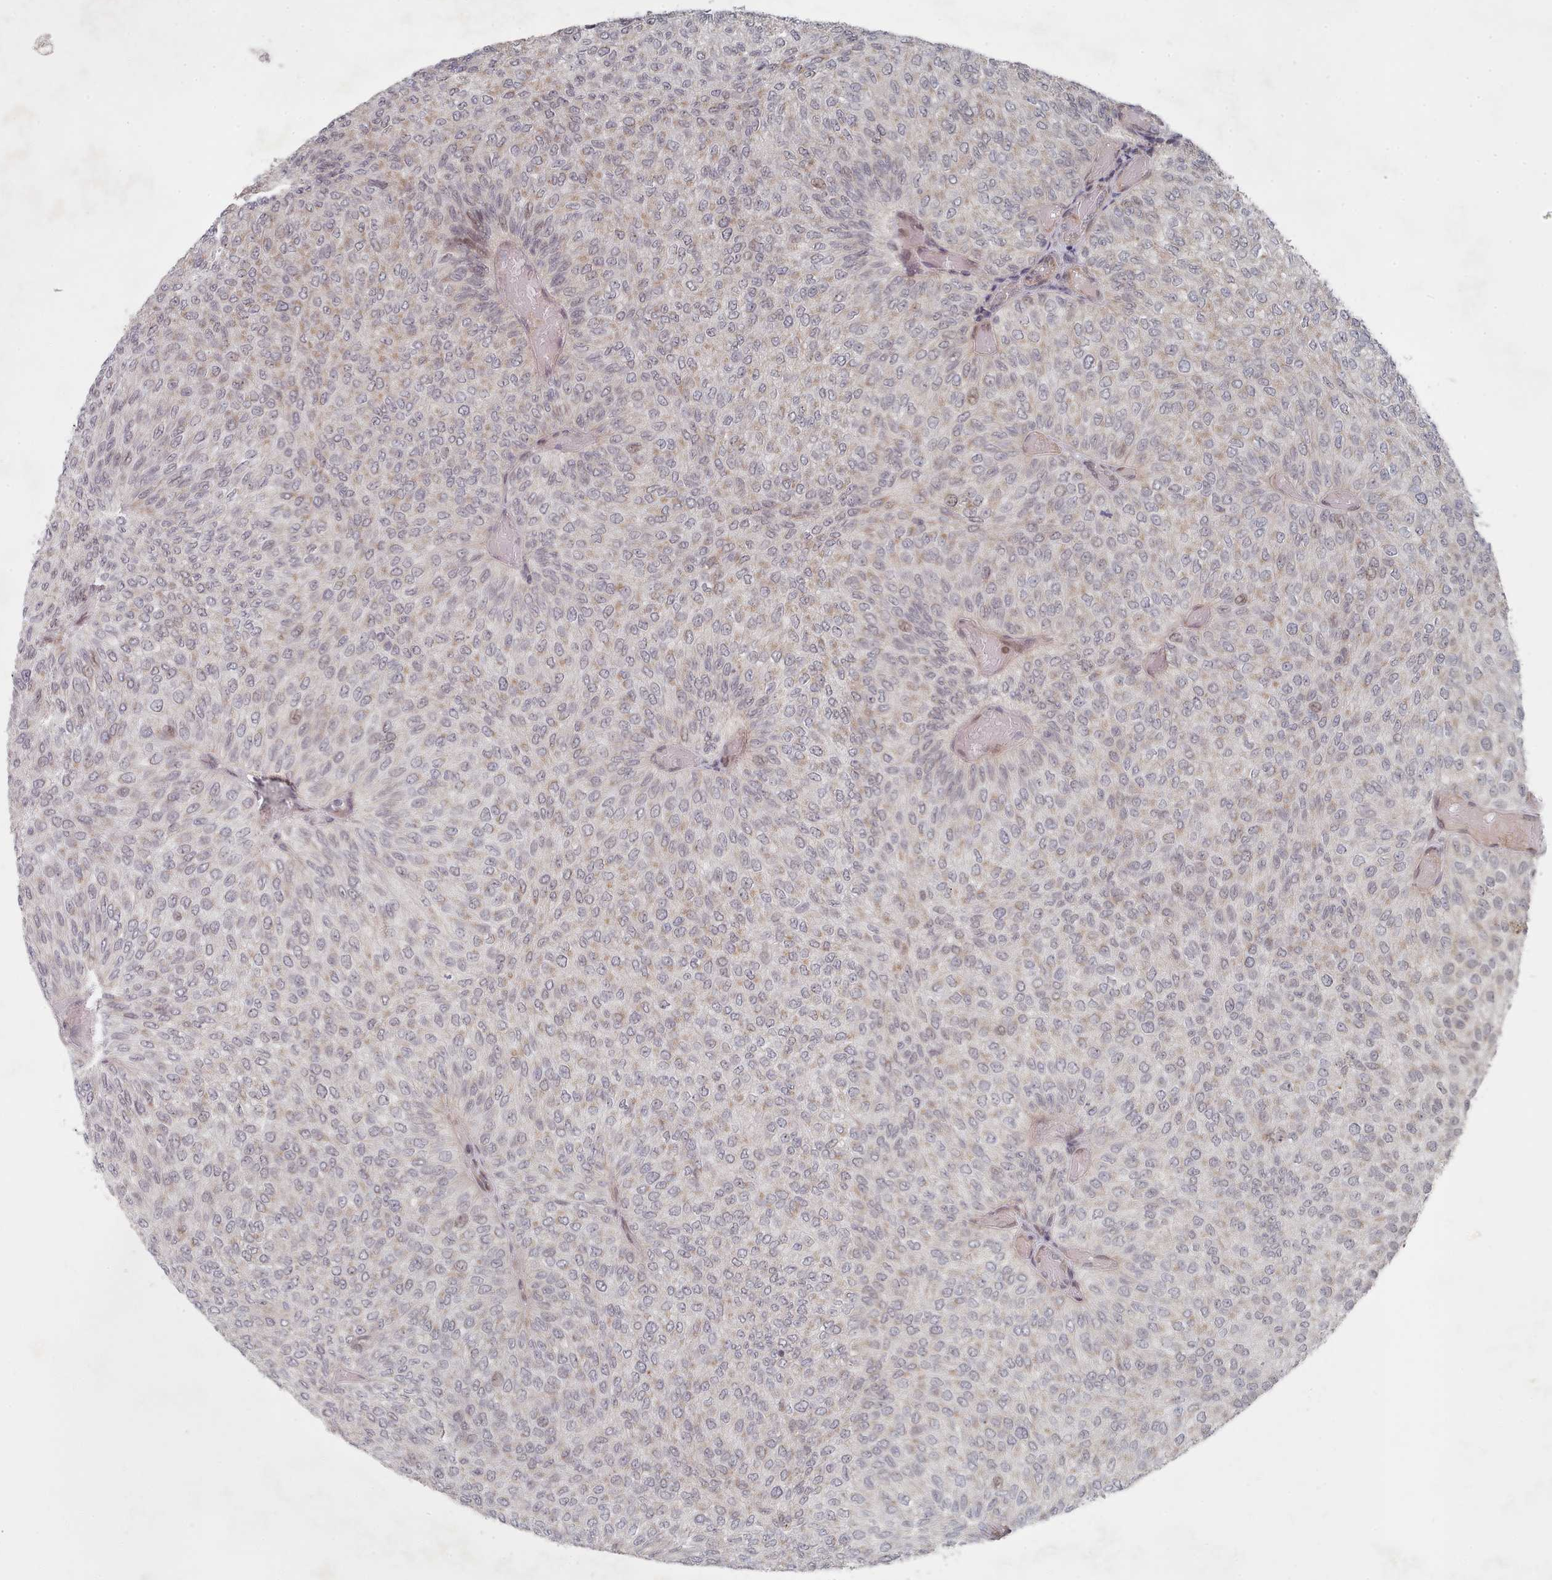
{"staining": {"intensity": "negative", "quantity": "none", "location": "none"}, "tissue": "urothelial cancer", "cell_type": "Tumor cells", "image_type": "cancer", "snomed": [{"axis": "morphology", "description": "Urothelial carcinoma, Low grade"}, {"axis": "topography", "description": "Urinary bladder"}], "caption": "IHC photomicrograph of neoplastic tissue: human urothelial cancer stained with DAB (3,3'-diaminobenzidine) shows no significant protein staining in tumor cells. (IHC, brightfield microscopy, high magnification).", "gene": "CPSF4", "patient": {"sex": "male", "age": 78}}